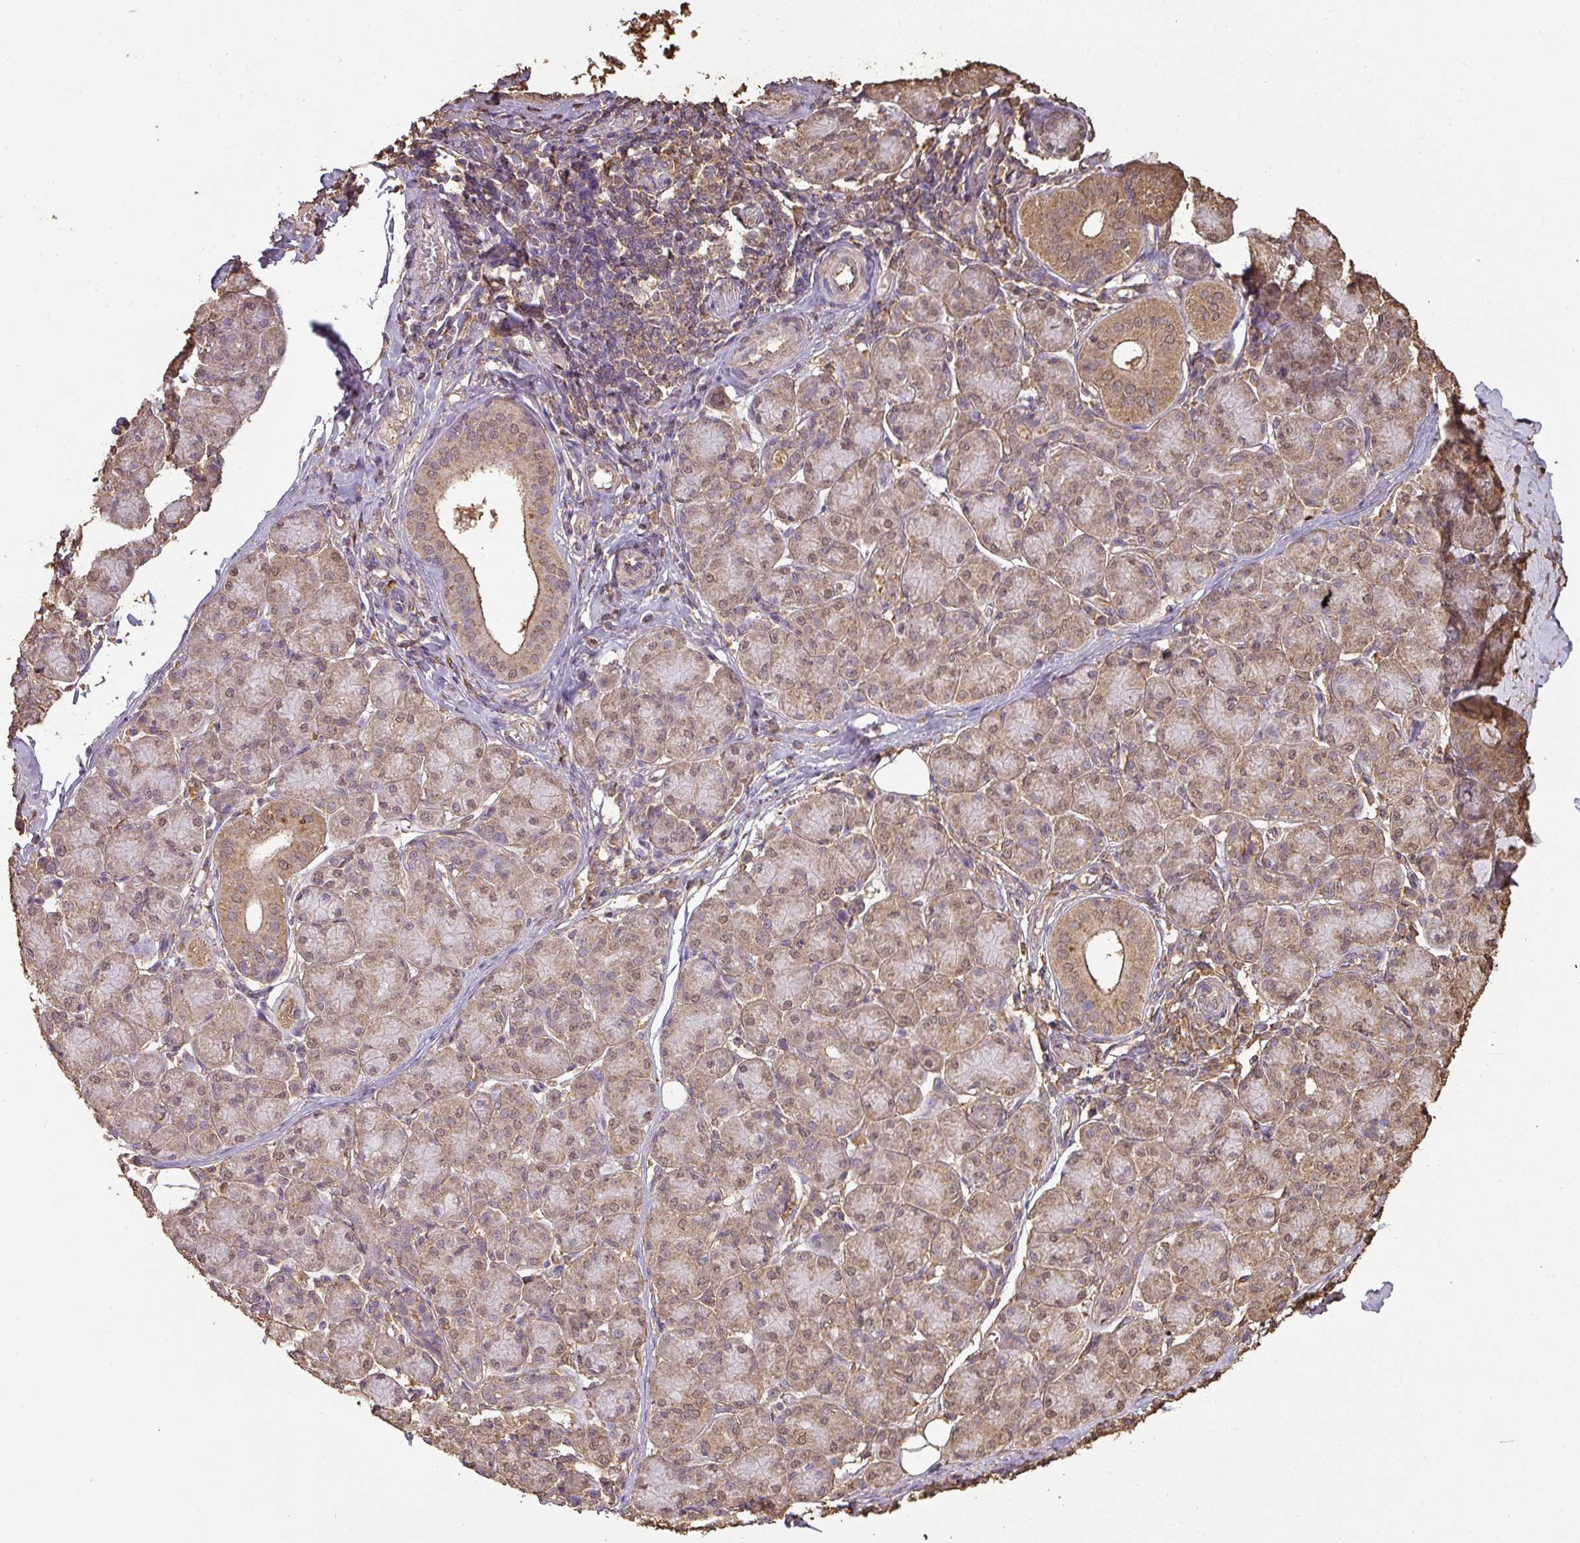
{"staining": {"intensity": "moderate", "quantity": "25%-75%", "location": "cytoplasmic/membranous"}, "tissue": "salivary gland", "cell_type": "Glandular cells", "image_type": "normal", "snomed": [{"axis": "morphology", "description": "Normal tissue, NOS"}, {"axis": "morphology", "description": "Inflammation, NOS"}, {"axis": "topography", "description": "Lymph node"}, {"axis": "topography", "description": "Salivary gland"}], "caption": "Immunohistochemical staining of normal human salivary gland reveals medium levels of moderate cytoplasmic/membranous expression in approximately 25%-75% of glandular cells. Ihc stains the protein of interest in brown and the nuclei are stained blue.", "gene": "ATAT1", "patient": {"sex": "male", "age": 3}}